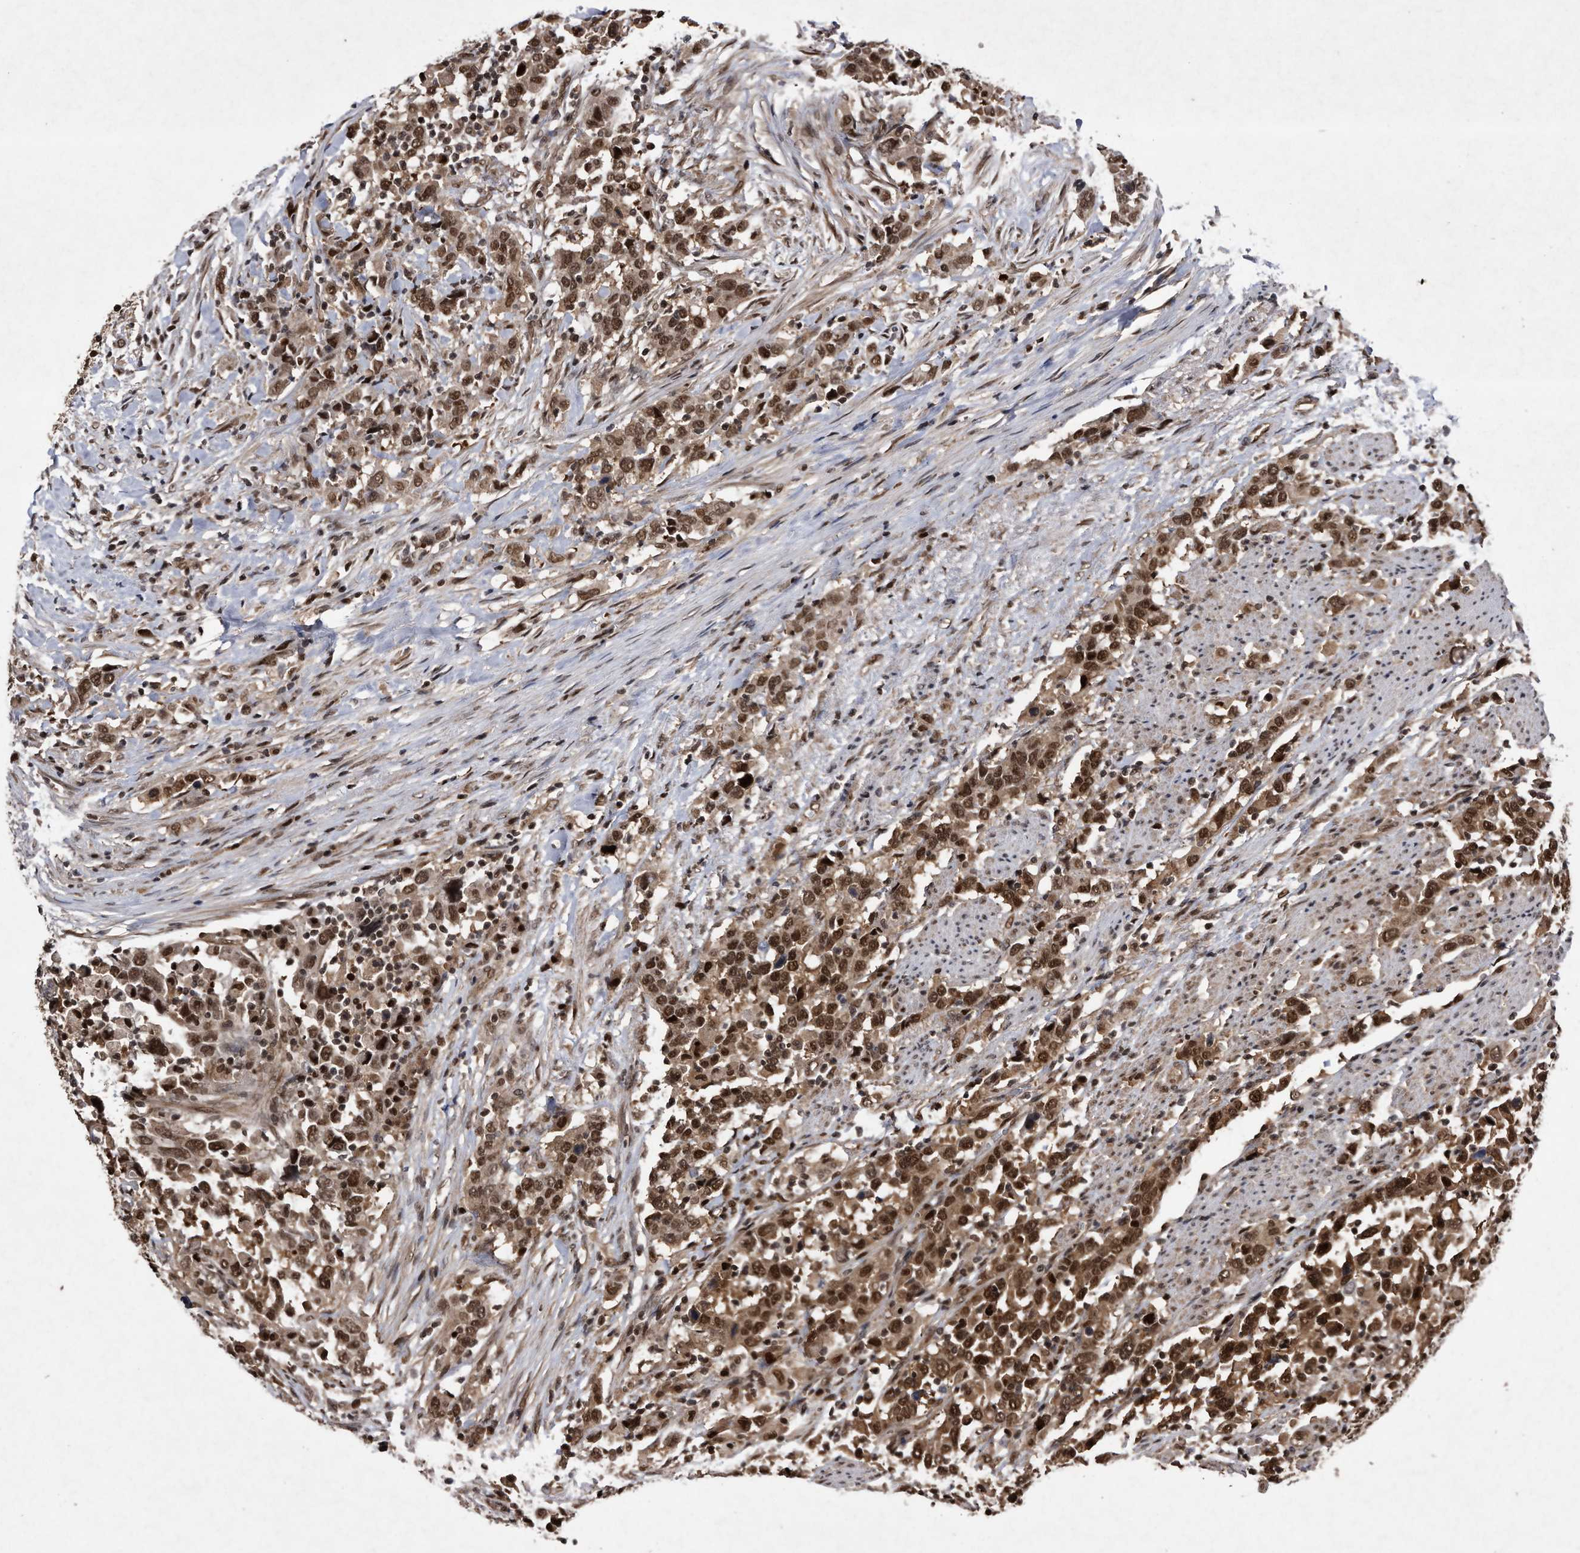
{"staining": {"intensity": "strong", "quantity": ">75%", "location": "cytoplasmic/membranous,nuclear"}, "tissue": "urothelial cancer", "cell_type": "Tumor cells", "image_type": "cancer", "snomed": [{"axis": "morphology", "description": "Urothelial carcinoma, High grade"}, {"axis": "topography", "description": "Urinary bladder"}], "caption": "Urothelial cancer stained for a protein demonstrates strong cytoplasmic/membranous and nuclear positivity in tumor cells.", "gene": "RAD23B", "patient": {"sex": "male", "age": 61}}